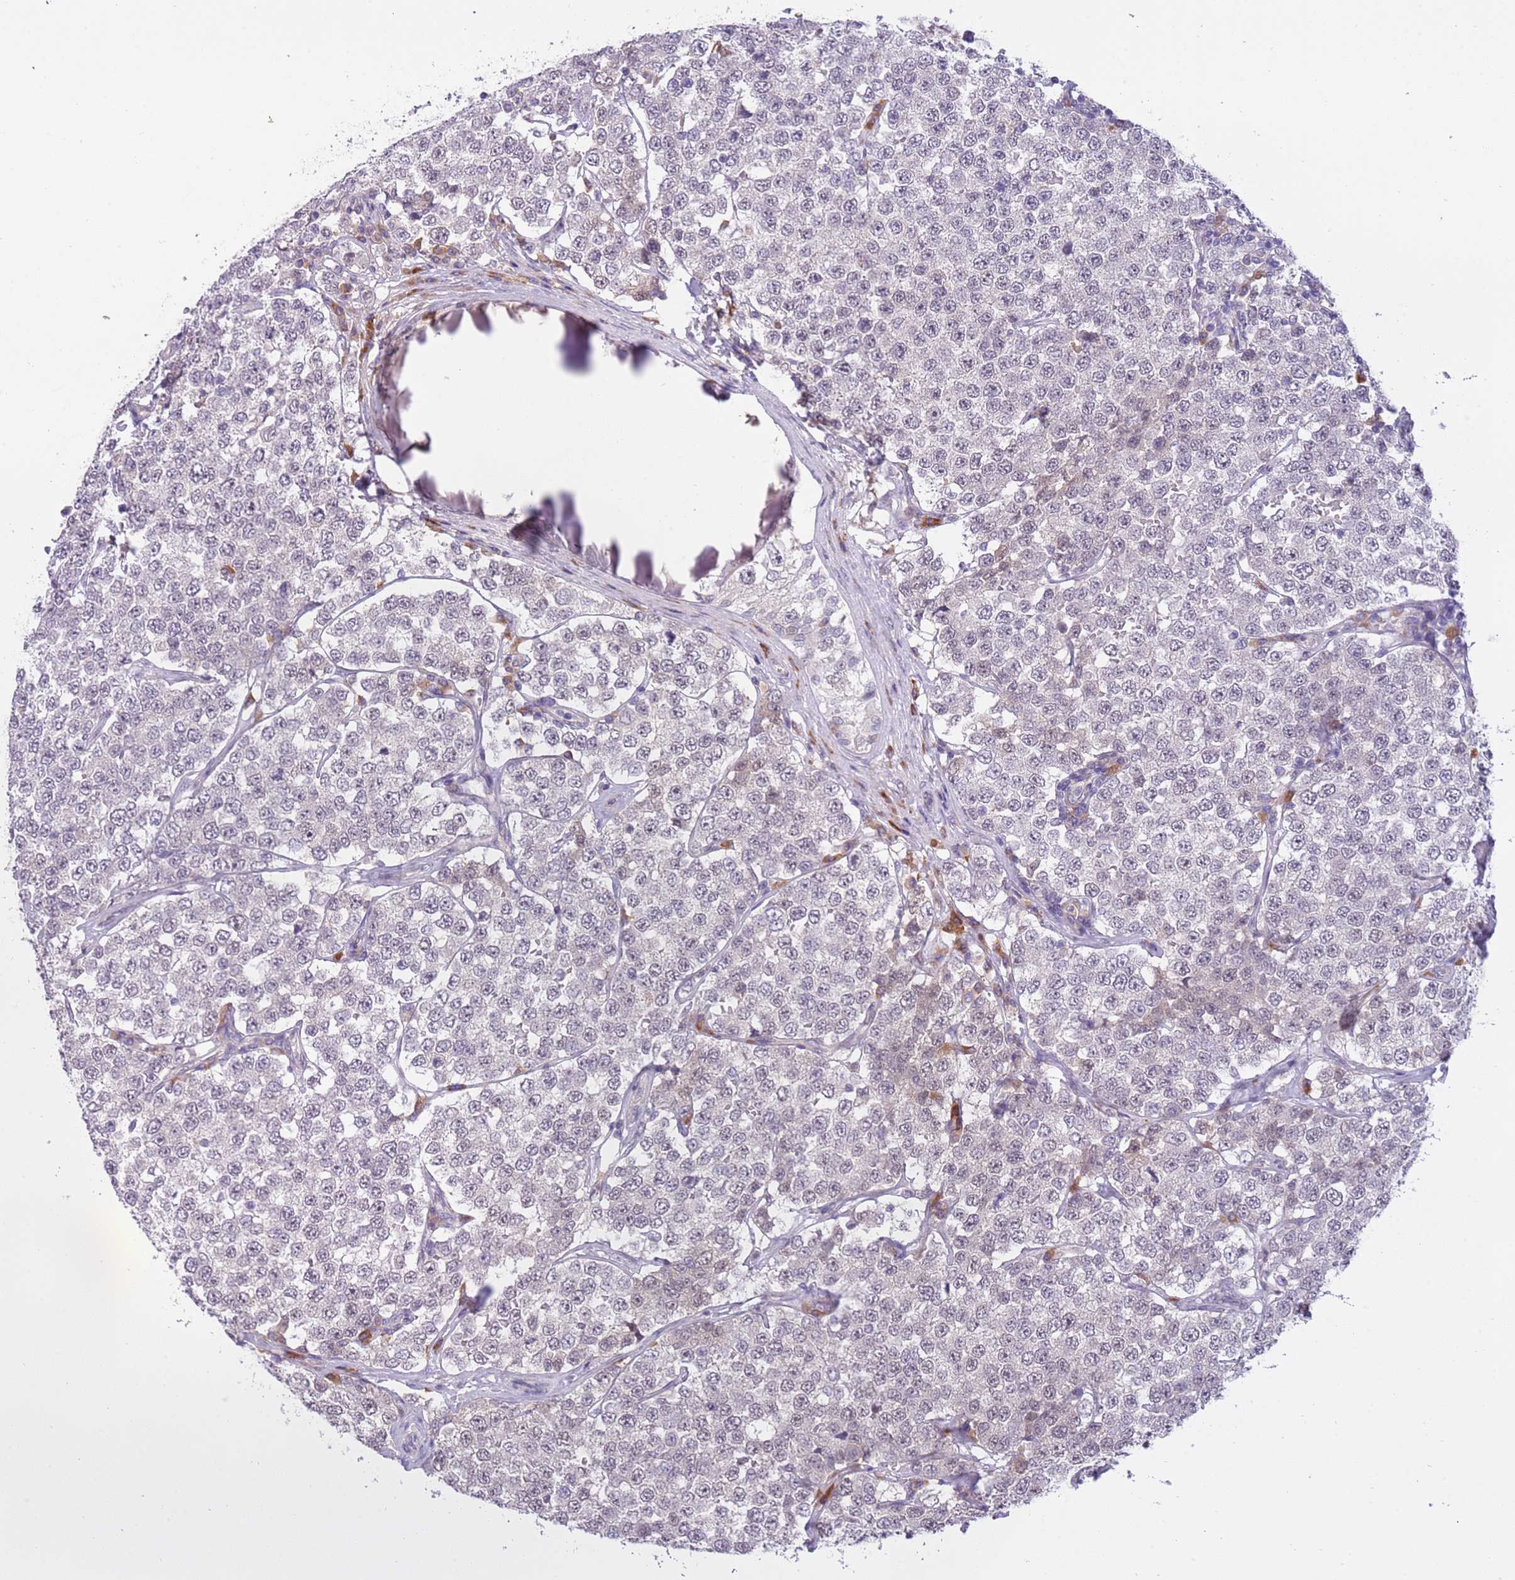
{"staining": {"intensity": "negative", "quantity": "none", "location": "none"}, "tissue": "testis cancer", "cell_type": "Tumor cells", "image_type": "cancer", "snomed": [{"axis": "morphology", "description": "Seminoma, NOS"}, {"axis": "topography", "description": "Testis"}], "caption": "Immunohistochemical staining of human seminoma (testis) shows no significant staining in tumor cells. (Brightfield microscopy of DAB (3,3'-diaminobenzidine) immunohistochemistry (IHC) at high magnification).", "gene": "MAGEF1", "patient": {"sex": "male", "age": 34}}